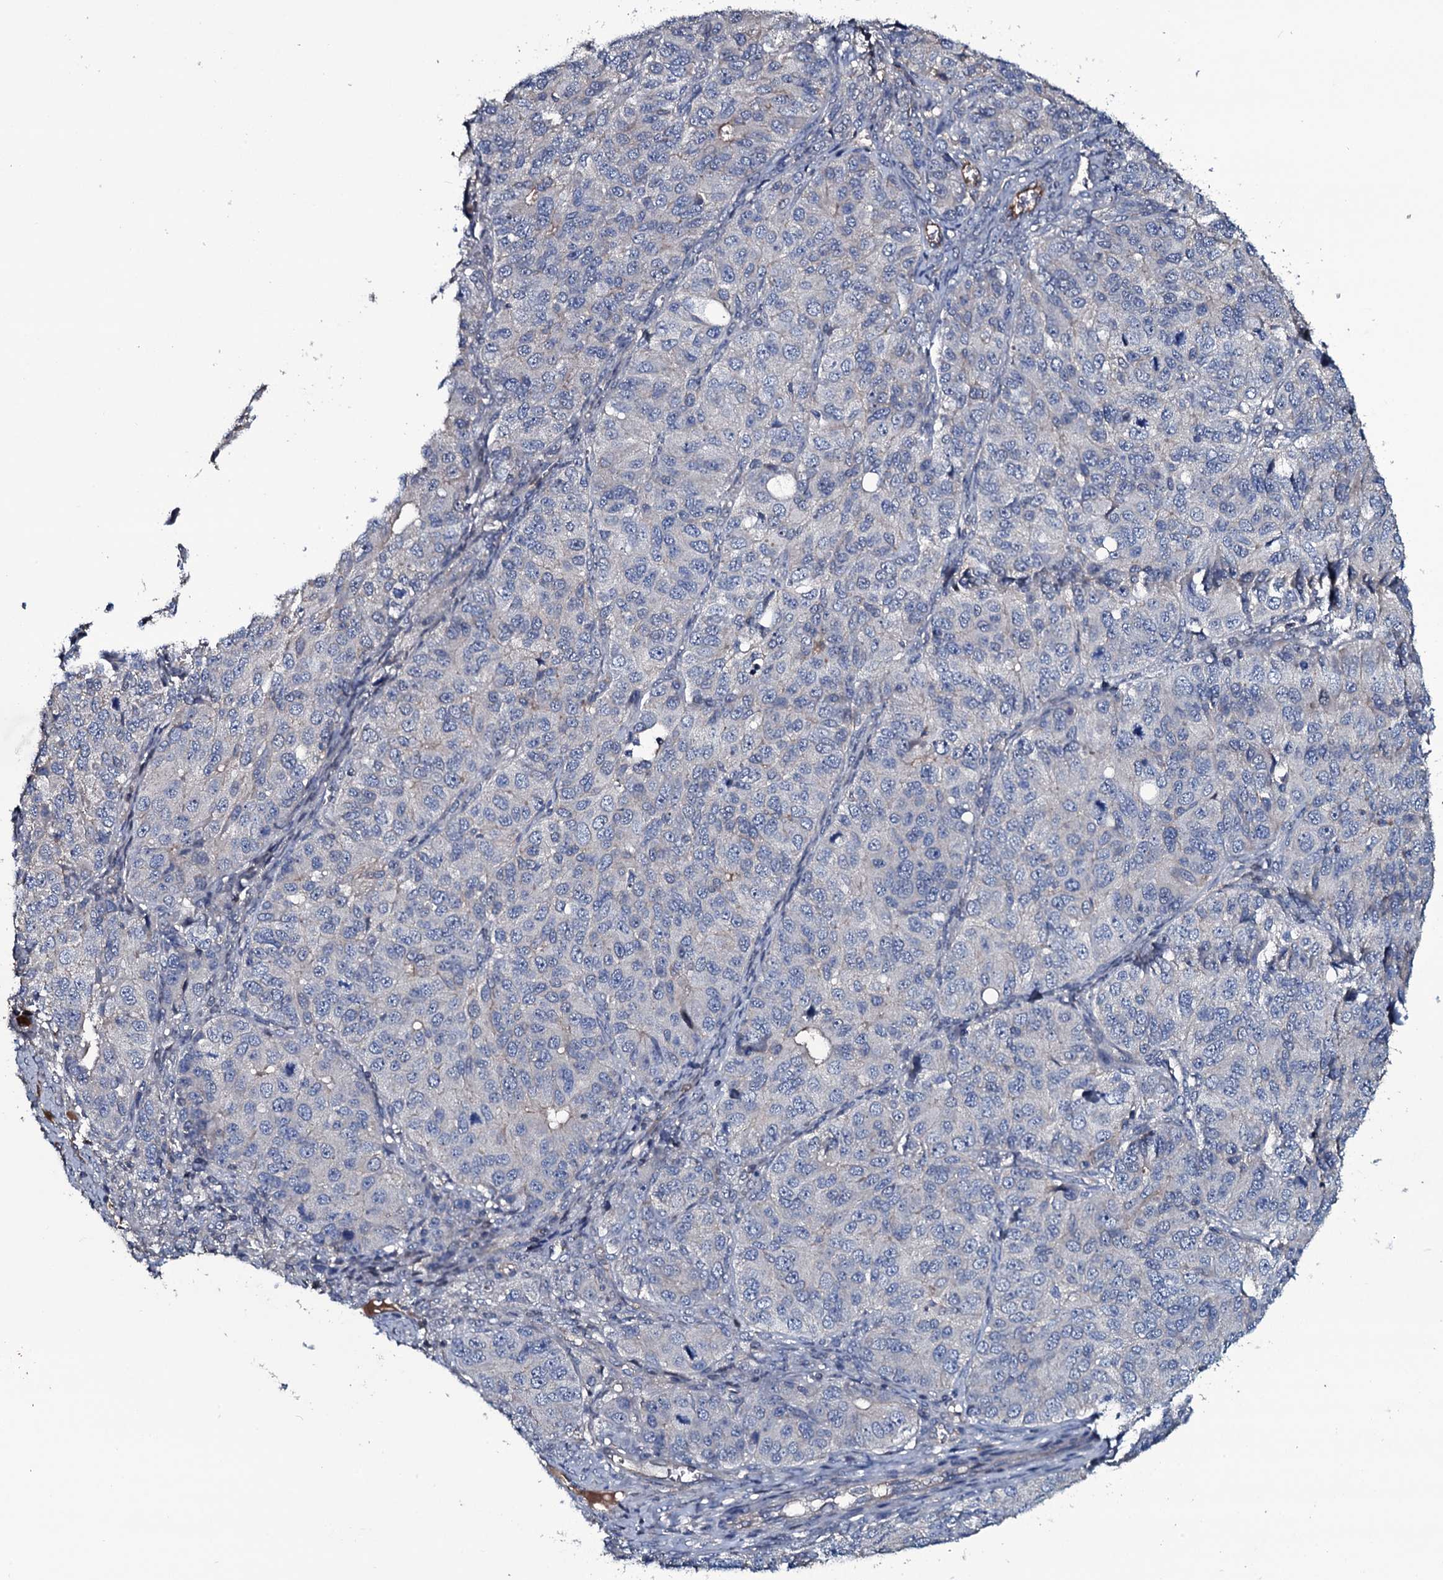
{"staining": {"intensity": "negative", "quantity": "none", "location": "none"}, "tissue": "ovarian cancer", "cell_type": "Tumor cells", "image_type": "cancer", "snomed": [{"axis": "morphology", "description": "Carcinoma, endometroid"}, {"axis": "topography", "description": "Ovary"}], "caption": "Immunohistochemistry image of neoplastic tissue: human ovarian cancer (endometroid carcinoma) stained with DAB demonstrates no significant protein expression in tumor cells.", "gene": "LYG2", "patient": {"sex": "female", "age": 51}}